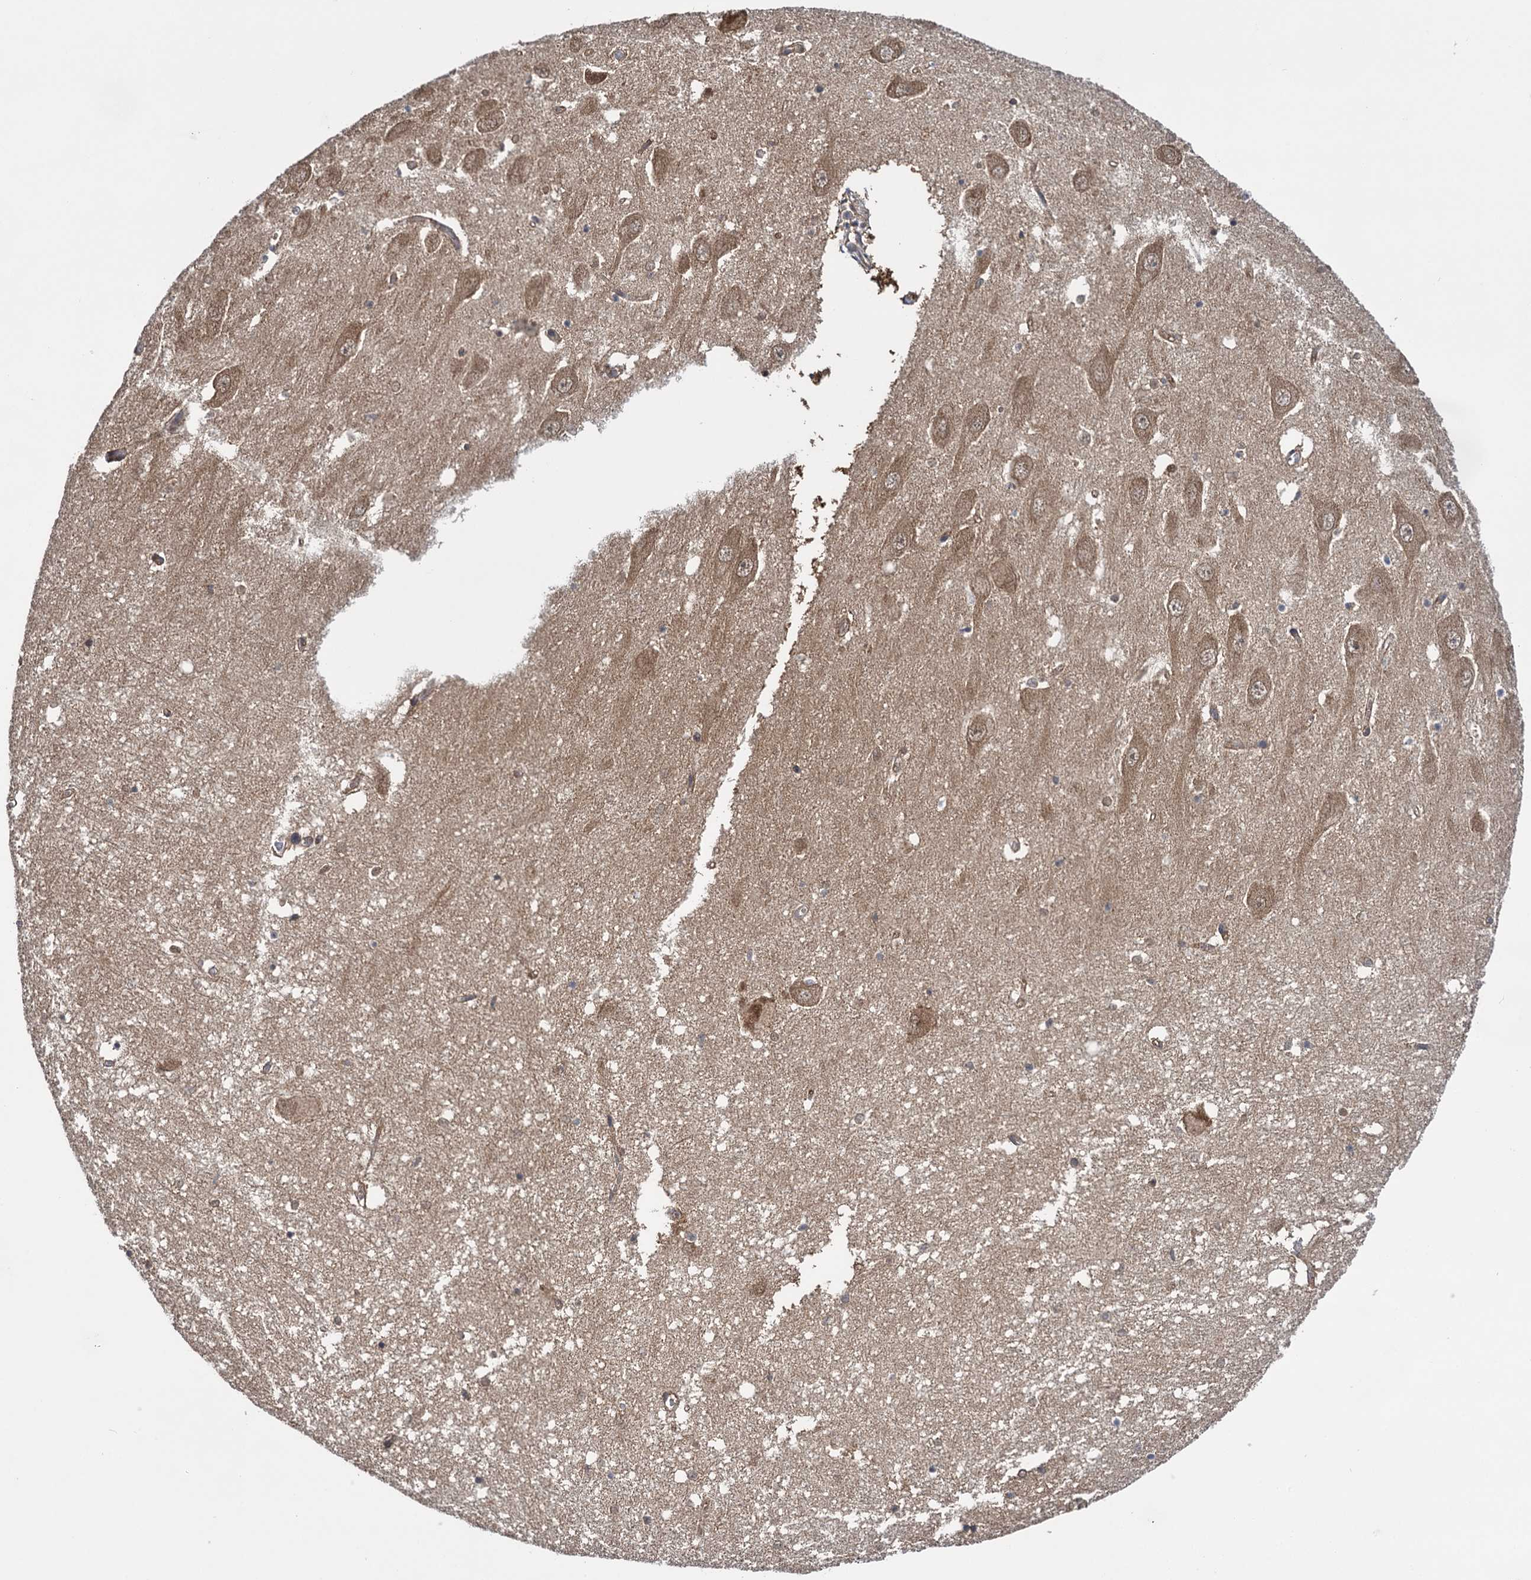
{"staining": {"intensity": "moderate", "quantity": ">75%", "location": "cytoplasmic/membranous"}, "tissue": "hippocampus", "cell_type": "Glial cells", "image_type": "normal", "snomed": [{"axis": "morphology", "description": "Normal tissue, NOS"}, {"axis": "topography", "description": "Hippocampus"}], "caption": "DAB immunohistochemical staining of benign human hippocampus demonstrates moderate cytoplasmic/membranous protein staining in about >75% of glial cells.", "gene": "GLO1", "patient": {"sex": "male", "age": 70}}